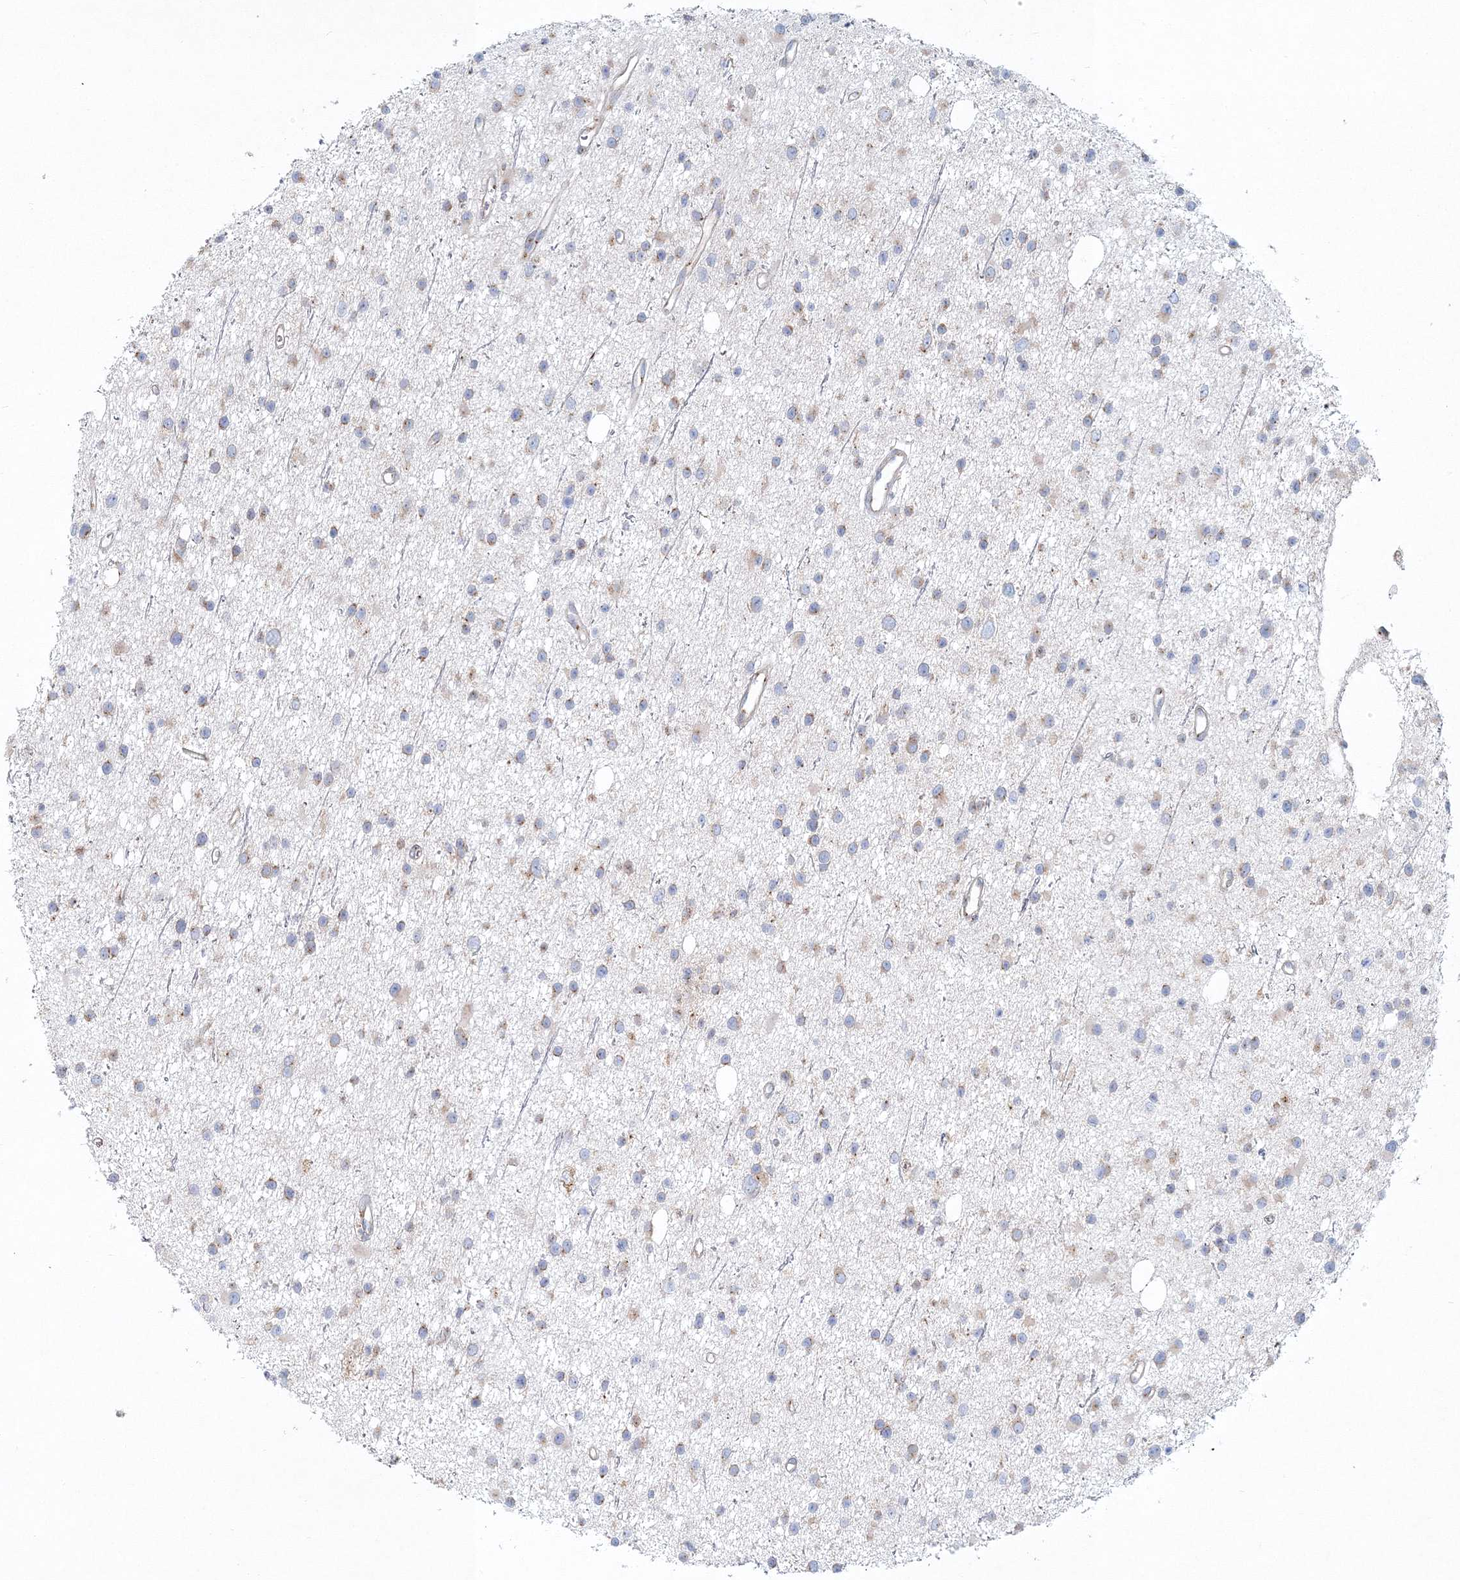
{"staining": {"intensity": "moderate", "quantity": "<25%", "location": "cytoplasmic/membranous"}, "tissue": "glioma", "cell_type": "Tumor cells", "image_type": "cancer", "snomed": [{"axis": "morphology", "description": "Glioma, malignant, Low grade"}, {"axis": "topography", "description": "Cerebral cortex"}], "caption": "DAB (3,3'-diaminobenzidine) immunohistochemical staining of human malignant glioma (low-grade) demonstrates moderate cytoplasmic/membranous protein expression in about <25% of tumor cells.", "gene": "SEC23IP", "patient": {"sex": "female", "age": 39}}